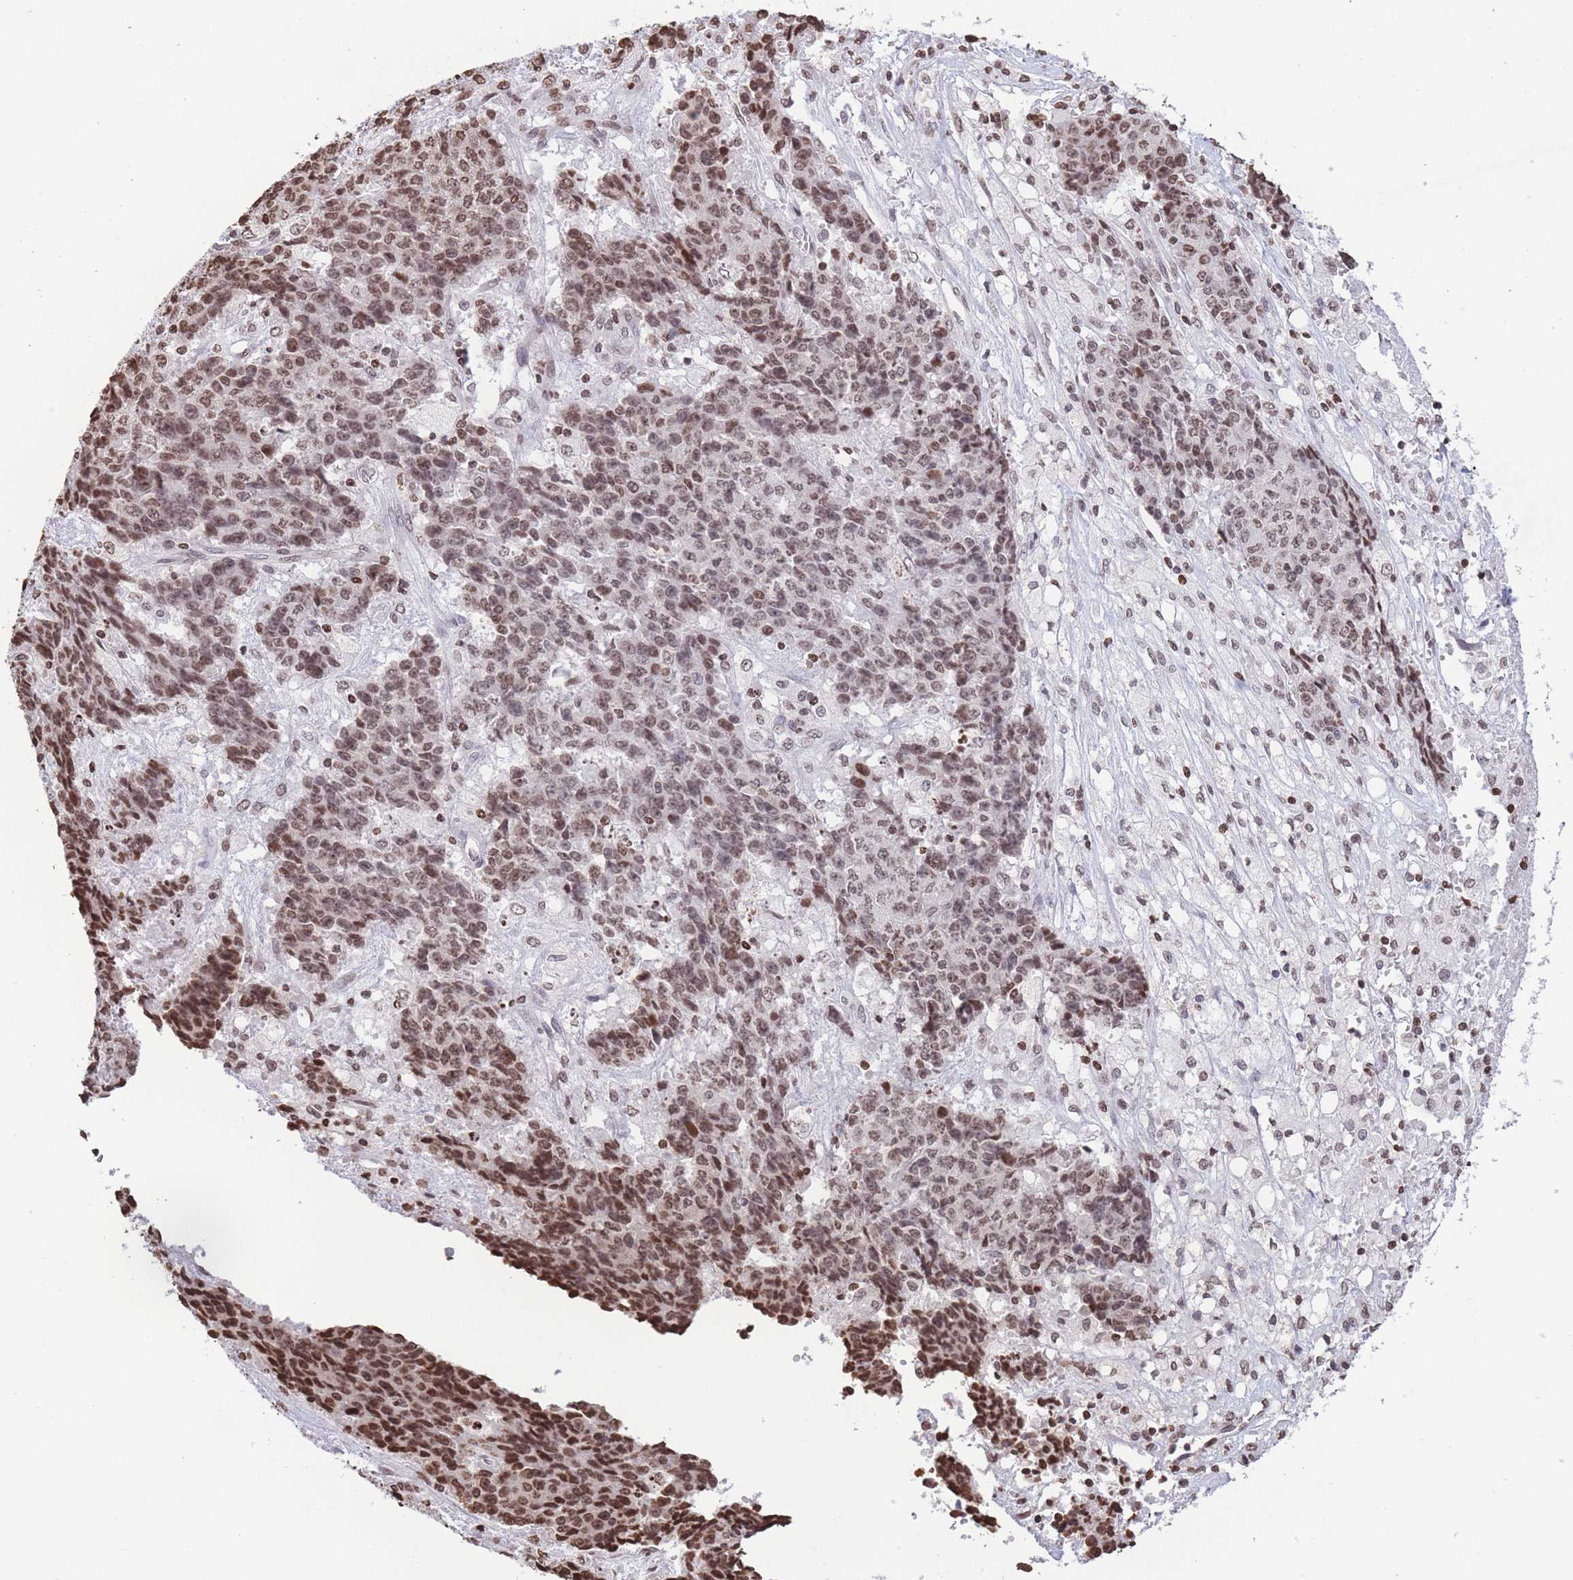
{"staining": {"intensity": "moderate", "quantity": ">75%", "location": "nuclear"}, "tissue": "ovarian cancer", "cell_type": "Tumor cells", "image_type": "cancer", "snomed": [{"axis": "morphology", "description": "Carcinoma, endometroid"}, {"axis": "topography", "description": "Ovary"}], "caption": "Ovarian cancer (endometroid carcinoma) stained with DAB immunohistochemistry (IHC) demonstrates medium levels of moderate nuclear staining in approximately >75% of tumor cells.", "gene": "H2BC11", "patient": {"sex": "female", "age": 42}}